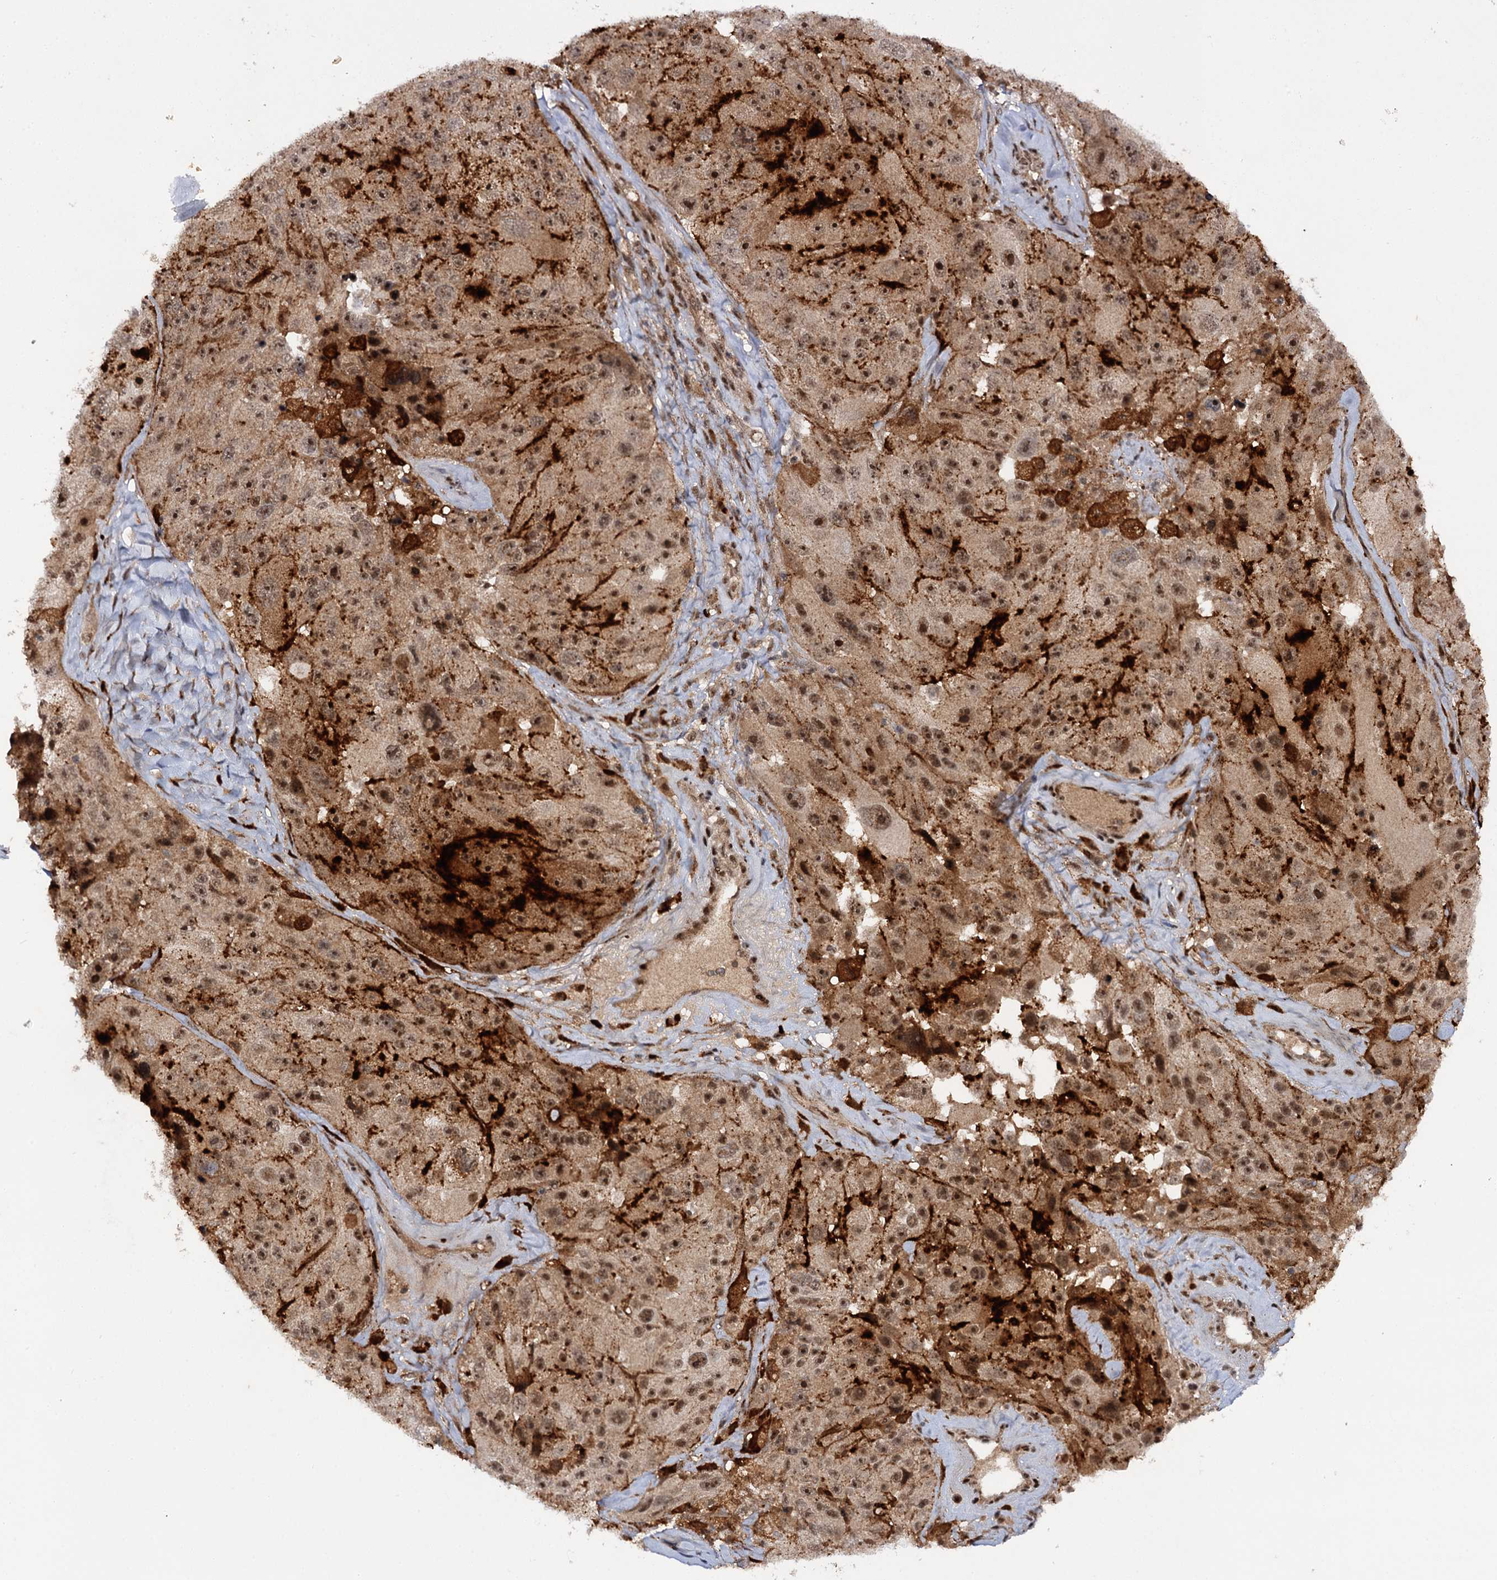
{"staining": {"intensity": "moderate", "quantity": ">75%", "location": "cytoplasmic/membranous,nuclear"}, "tissue": "melanoma", "cell_type": "Tumor cells", "image_type": "cancer", "snomed": [{"axis": "morphology", "description": "Malignant melanoma, Metastatic site"}, {"axis": "topography", "description": "Lymph node"}], "caption": "A photomicrograph of human melanoma stained for a protein demonstrates moderate cytoplasmic/membranous and nuclear brown staining in tumor cells. The protein is shown in brown color, while the nuclei are stained blue.", "gene": "BUD13", "patient": {"sex": "male", "age": 62}}